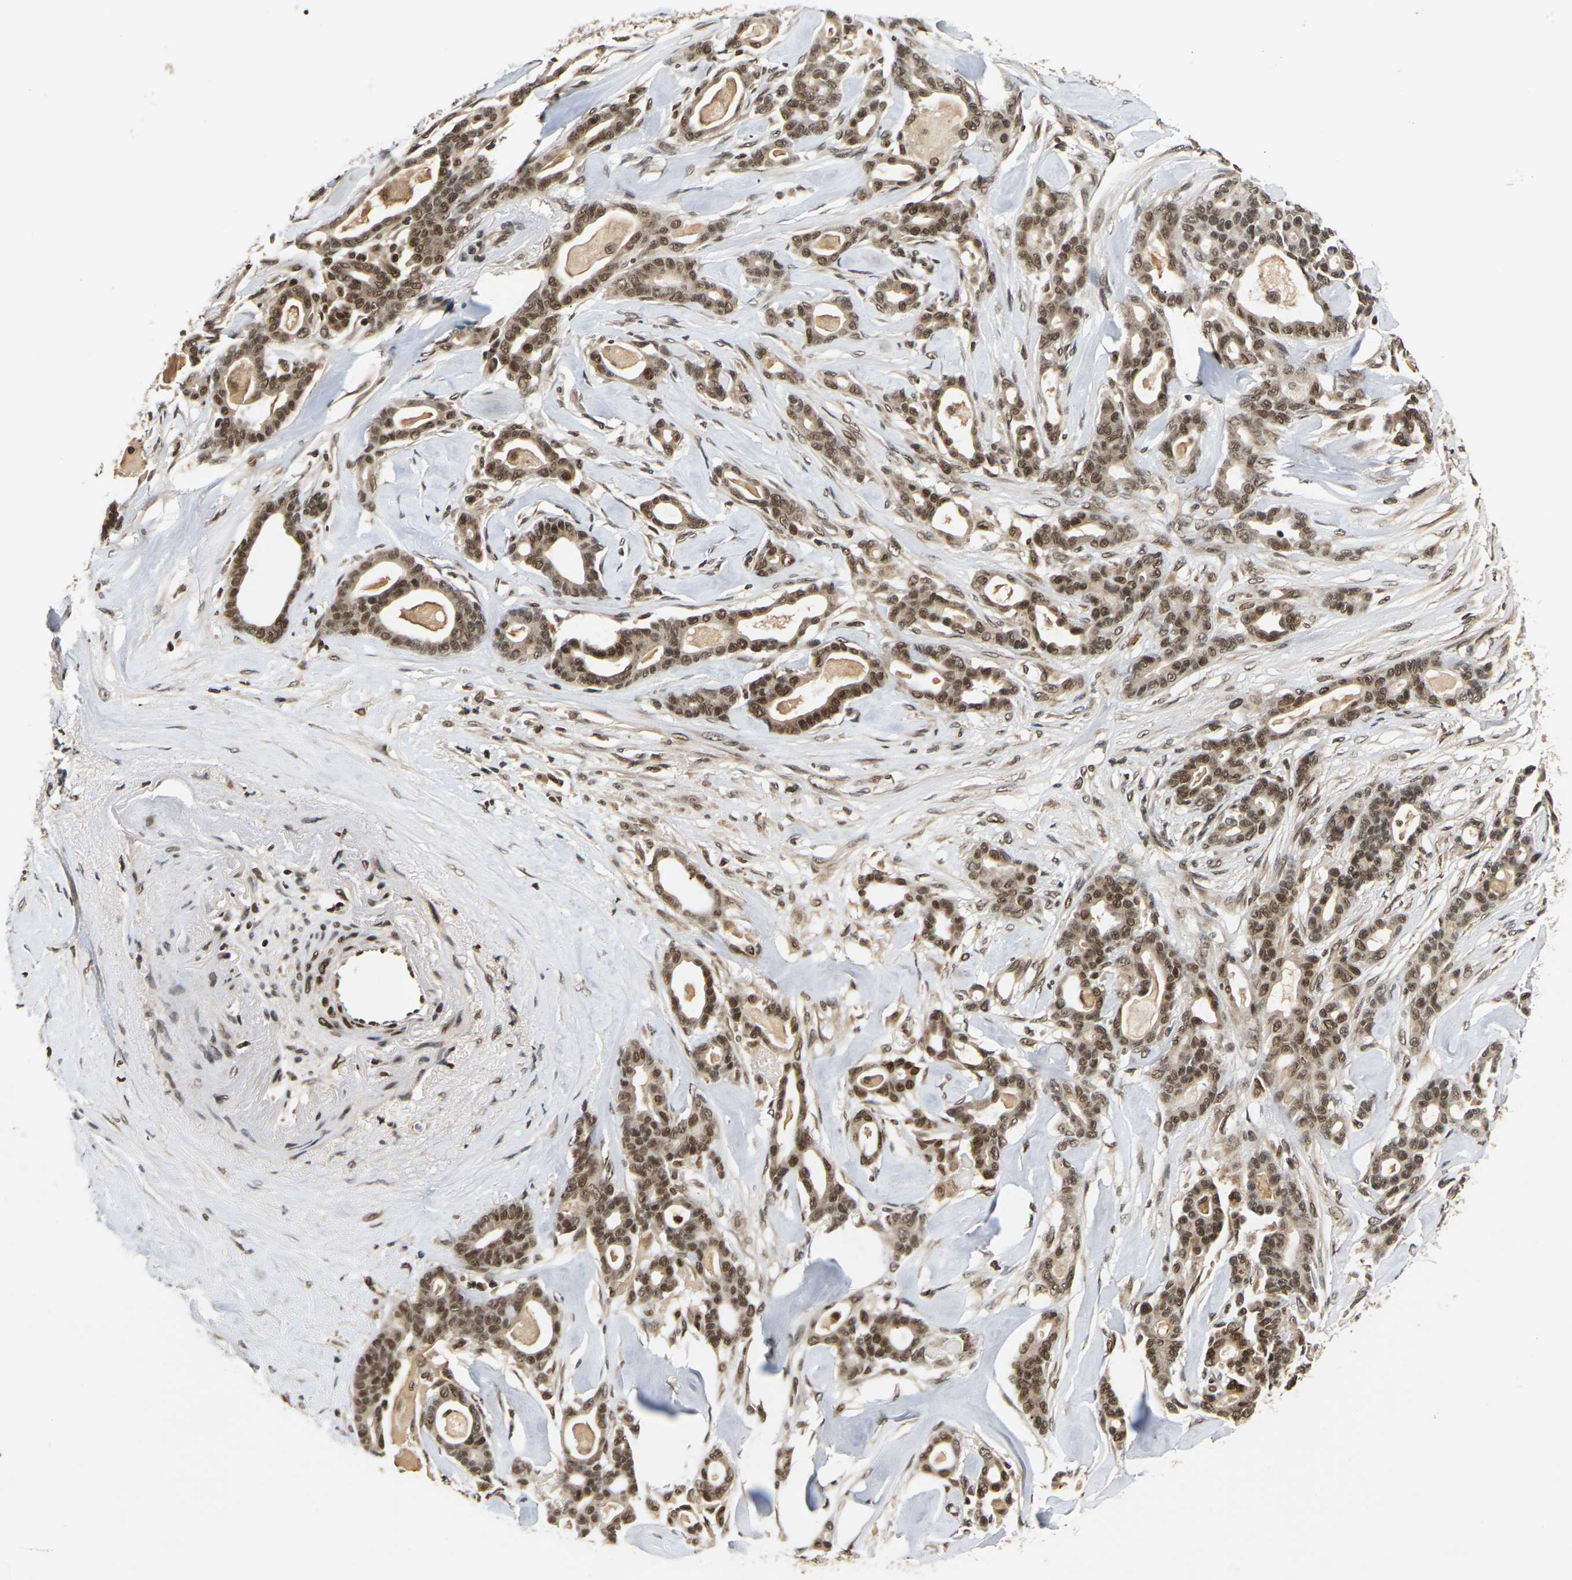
{"staining": {"intensity": "moderate", "quantity": ">75%", "location": "cytoplasmic/membranous,nuclear"}, "tissue": "pancreatic cancer", "cell_type": "Tumor cells", "image_type": "cancer", "snomed": [{"axis": "morphology", "description": "Adenocarcinoma, NOS"}, {"axis": "topography", "description": "Pancreas"}], "caption": "High-magnification brightfield microscopy of pancreatic adenocarcinoma stained with DAB (brown) and counterstained with hematoxylin (blue). tumor cells exhibit moderate cytoplasmic/membranous and nuclear staining is present in about>75% of cells.", "gene": "NELFA", "patient": {"sex": "male", "age": 63}}